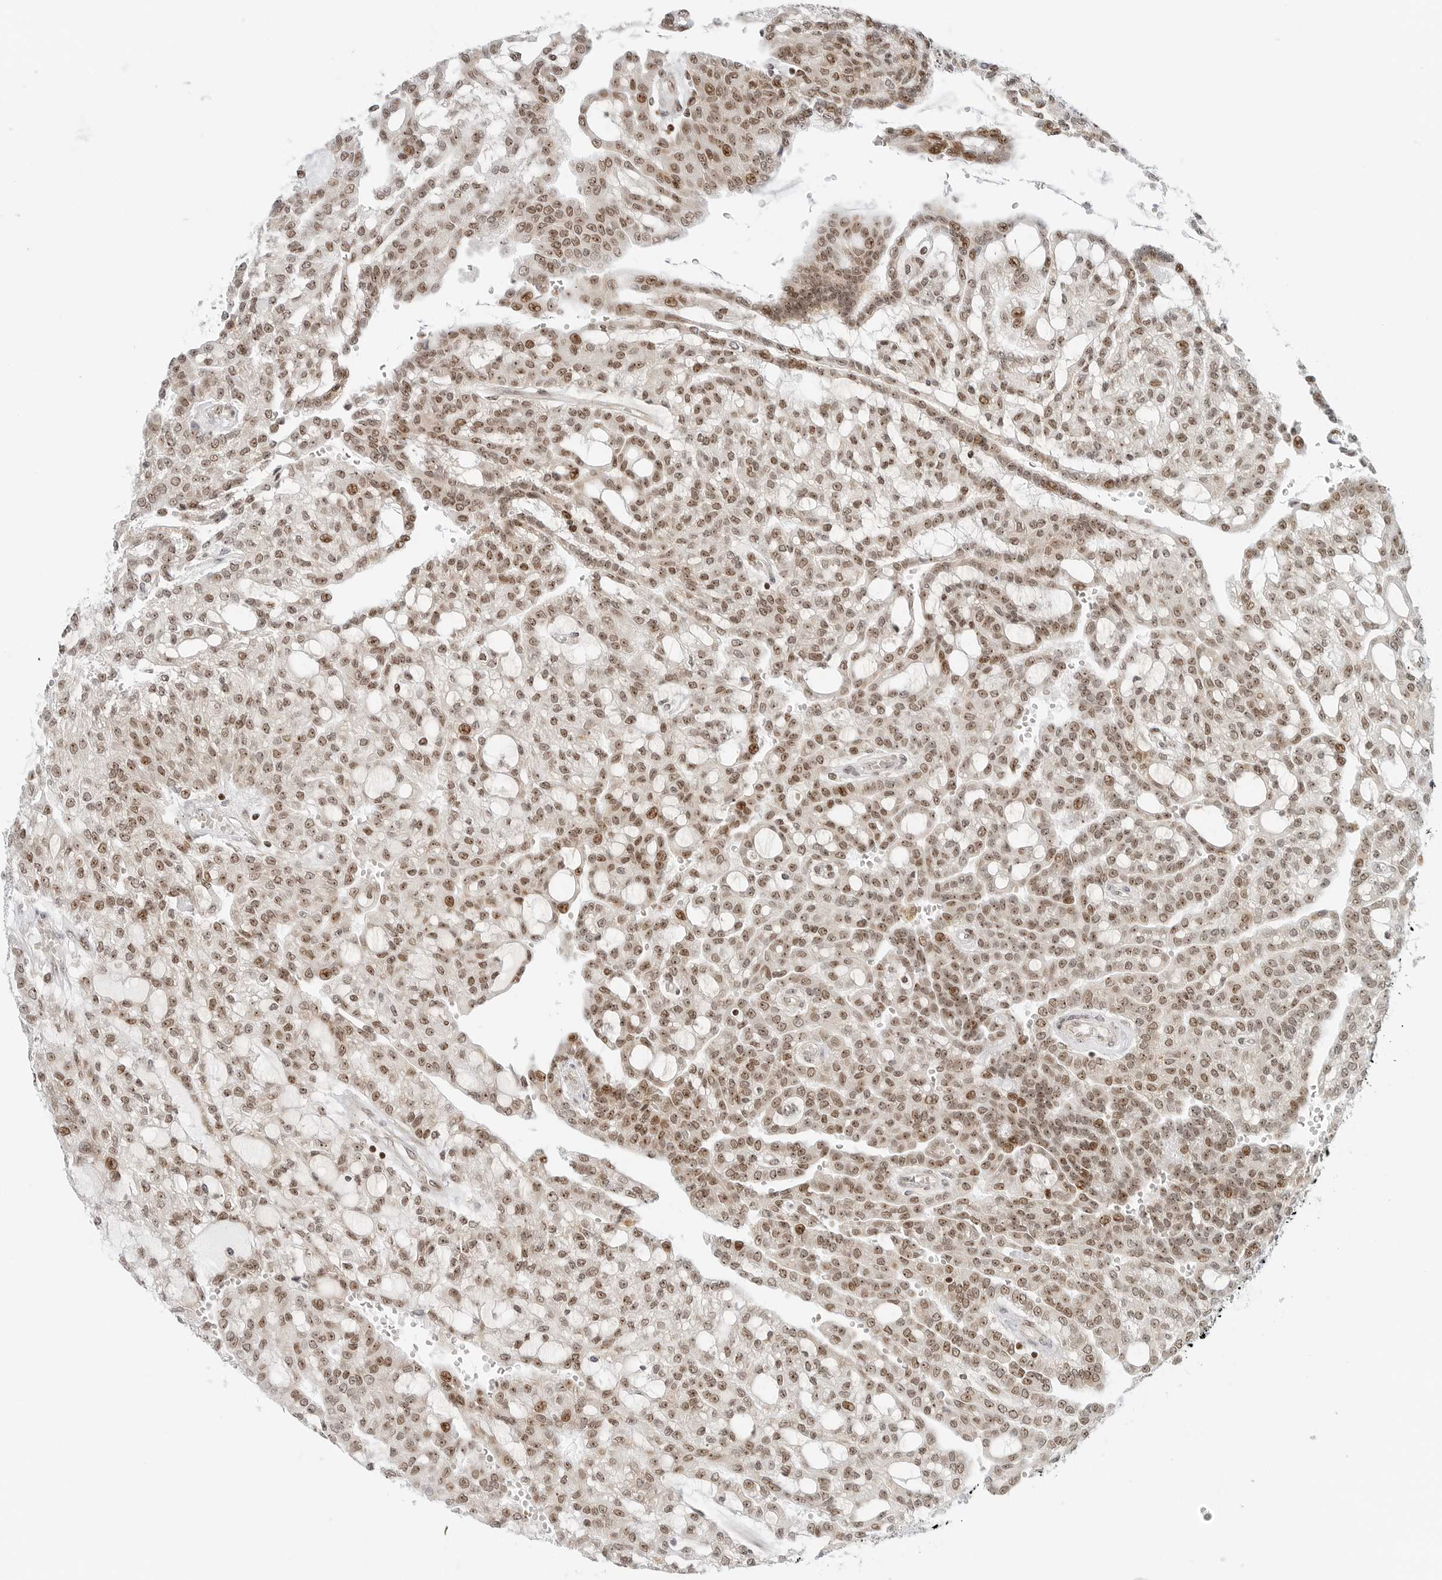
{"staining": {"intensity": "moderate", "quantity": ">75%", "location": "nuclear"}, "tissue": "renal cancer", "cell_type": "Tumor cells", "image_type": "cancer", "snomed": [{"axis": "morphology", "description": "Adenocarcinoma, NOS"}, {"axis": "topography", "description": "Kidney"}], "caption": "Human adenocarcinoma (renal) stained for a protein (brown) displays moderate nuclear positive expression in approximately >75% of tumor cells.", "gene": "RIMKLA", "patient": {"sex": "male", "age": 63}}